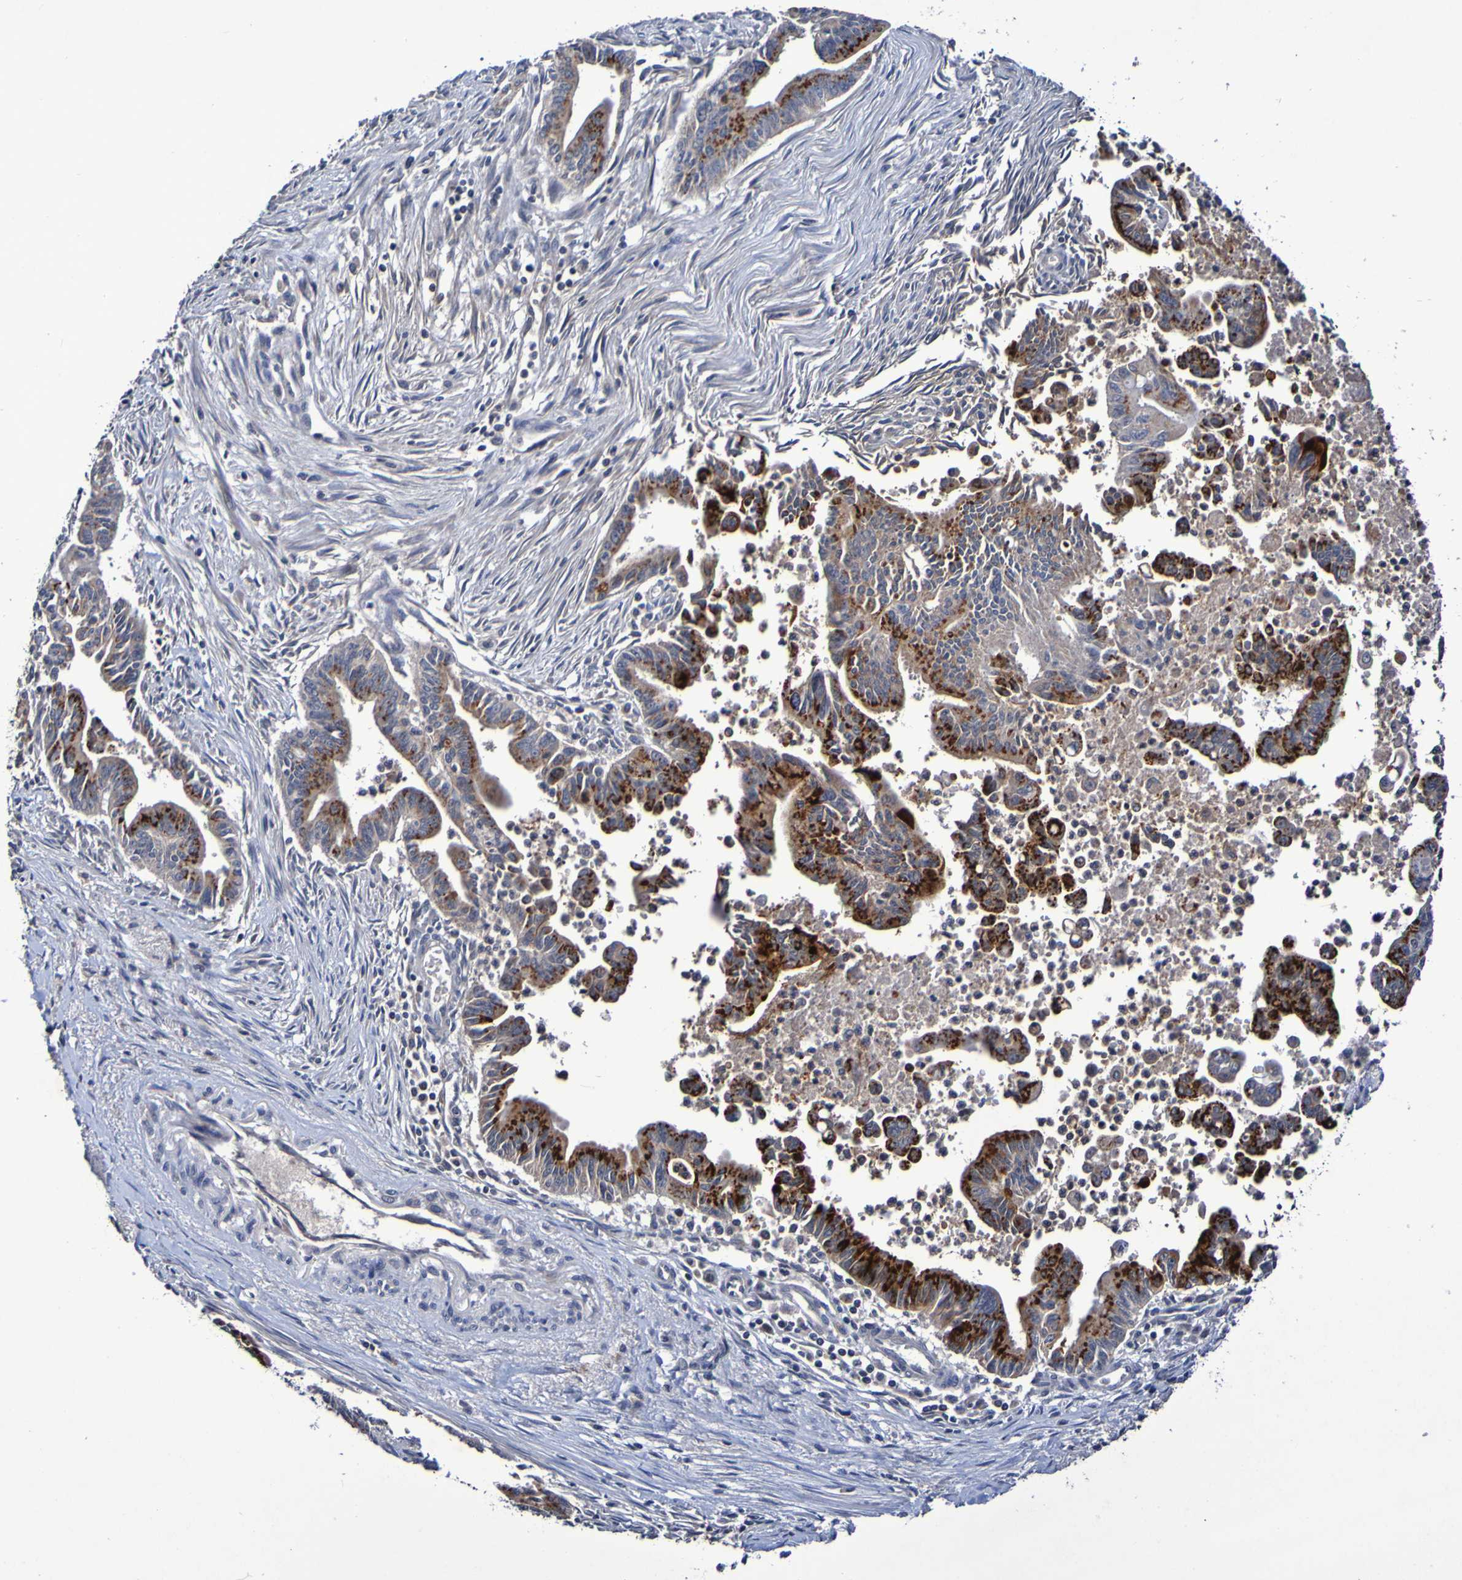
{"staining": {"intensity": "strong", "quantity": "25%-75%", "location": "cytoplasmic/membranous"}, "tissue": "pancreatic cancer", "cell_type": "Tumor cells", "image_type": "cancer", "snomed": [{"axis": "morphology", "description": "Adenocarcinoma, NOS"}, {"axis": "topography", "description": "Pancreas"}], "caption": "A brown stain shows strong cytoplasmic/membranous positivity of a protein in human pancreatic cancer tumor cells. The staining is performed using DAB (3,3'-diaminobenzidine) brown chromogen to label protein expression. The nuclei are counter-stained blue using hematoxylin.", "gene": "PTP4A2", "patient": {"sex": "male", "age": 70}}